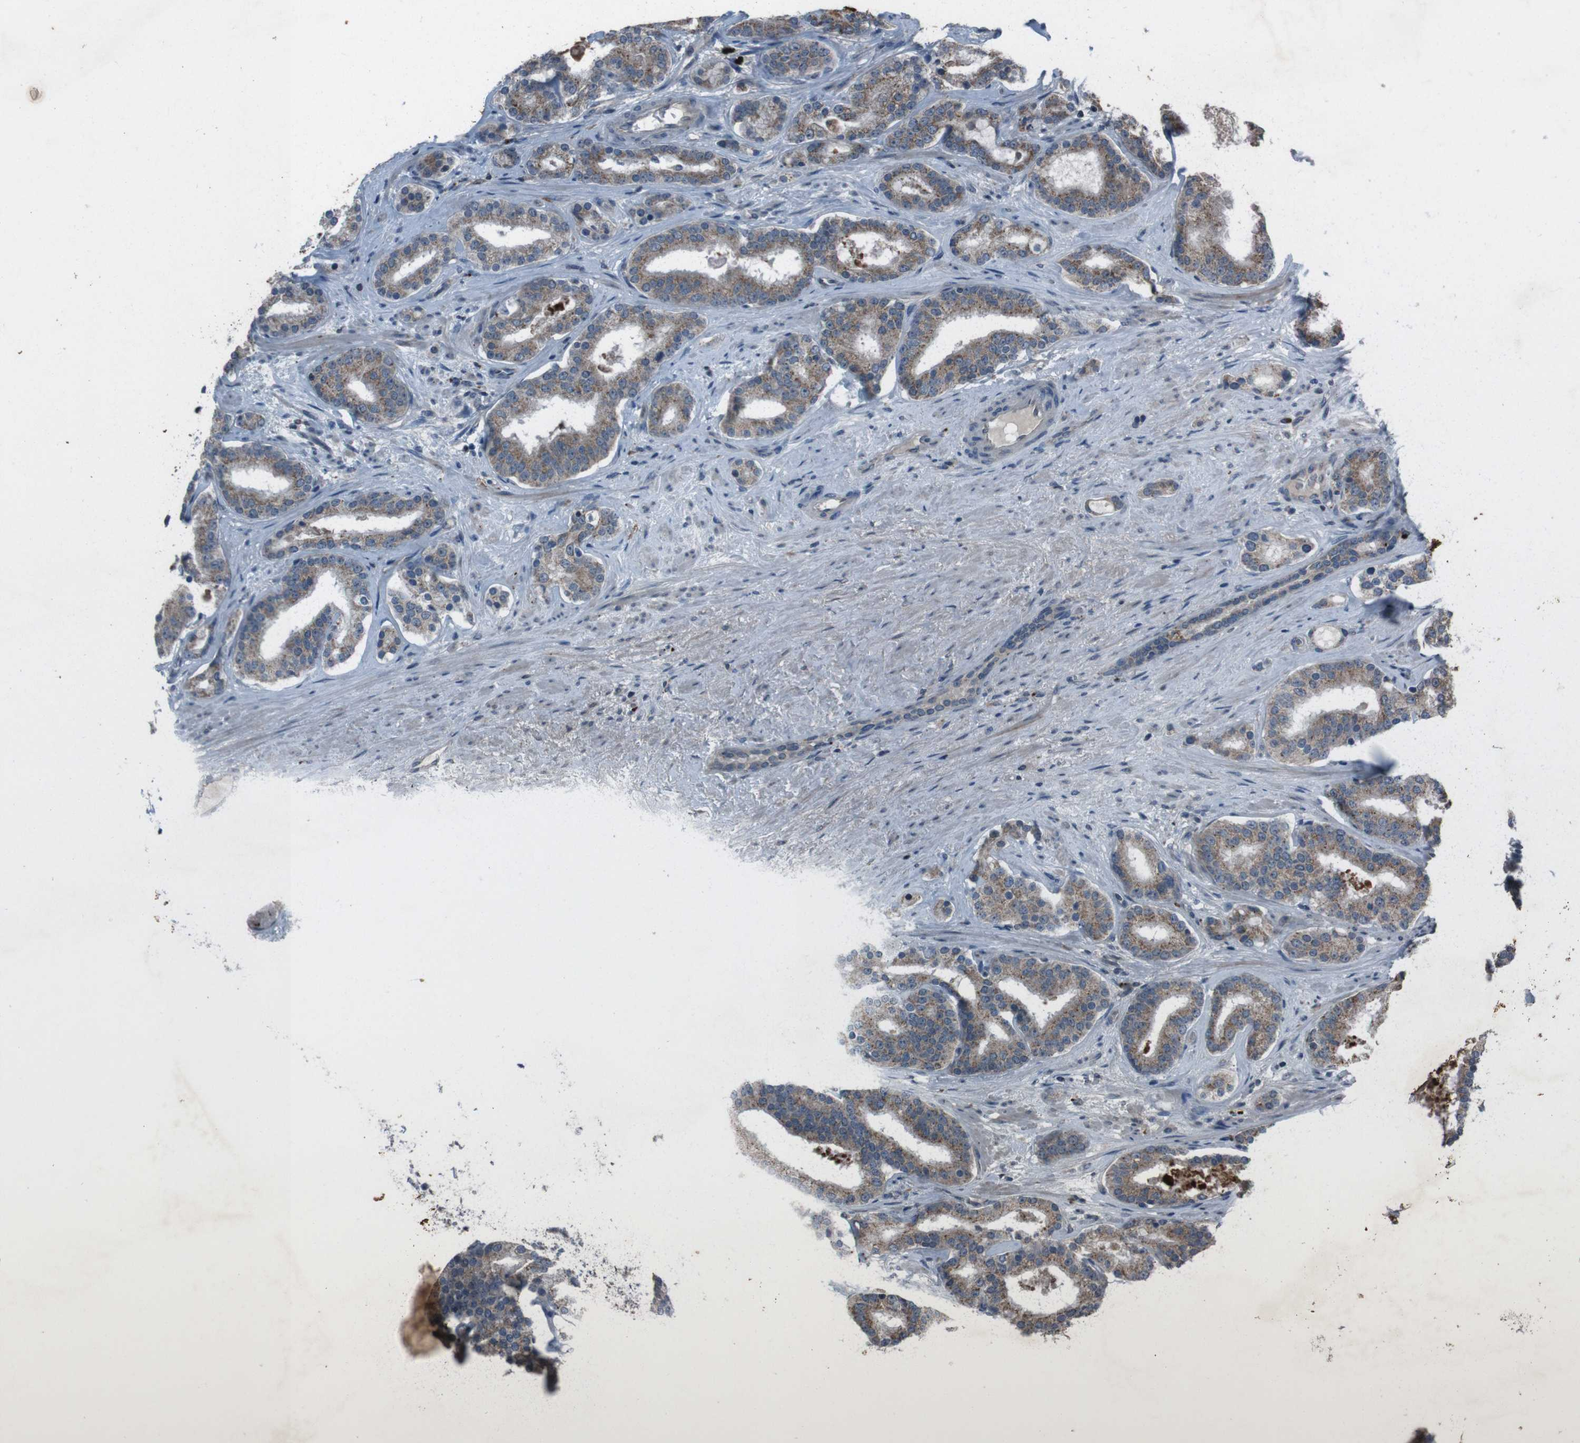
{"staining": {"intensity": "moderate", "quantity": ">75%", "location": "cytoplasmic/membranous"}, "tissue": "prostate cancer", "cell_type": "Tumor cells", "image_type": "cancer", "snomed": [{"axis": "morphology", "description": "Adenocarcinoma, Low grade"}, {"axis": "topography", "description": "Prostate"}], "caption": "Protein expression by immunohistochemistry shows moderate cytoplasmic/membranous expression in about >75% of tumor cells in adenocarcinoma (low-grade) (prostate). (brown staining indicates protein expression, while blue staining denotes nuclei).", "gene": "EFNA5", "patient": {"sex": "male", "age": 63}}